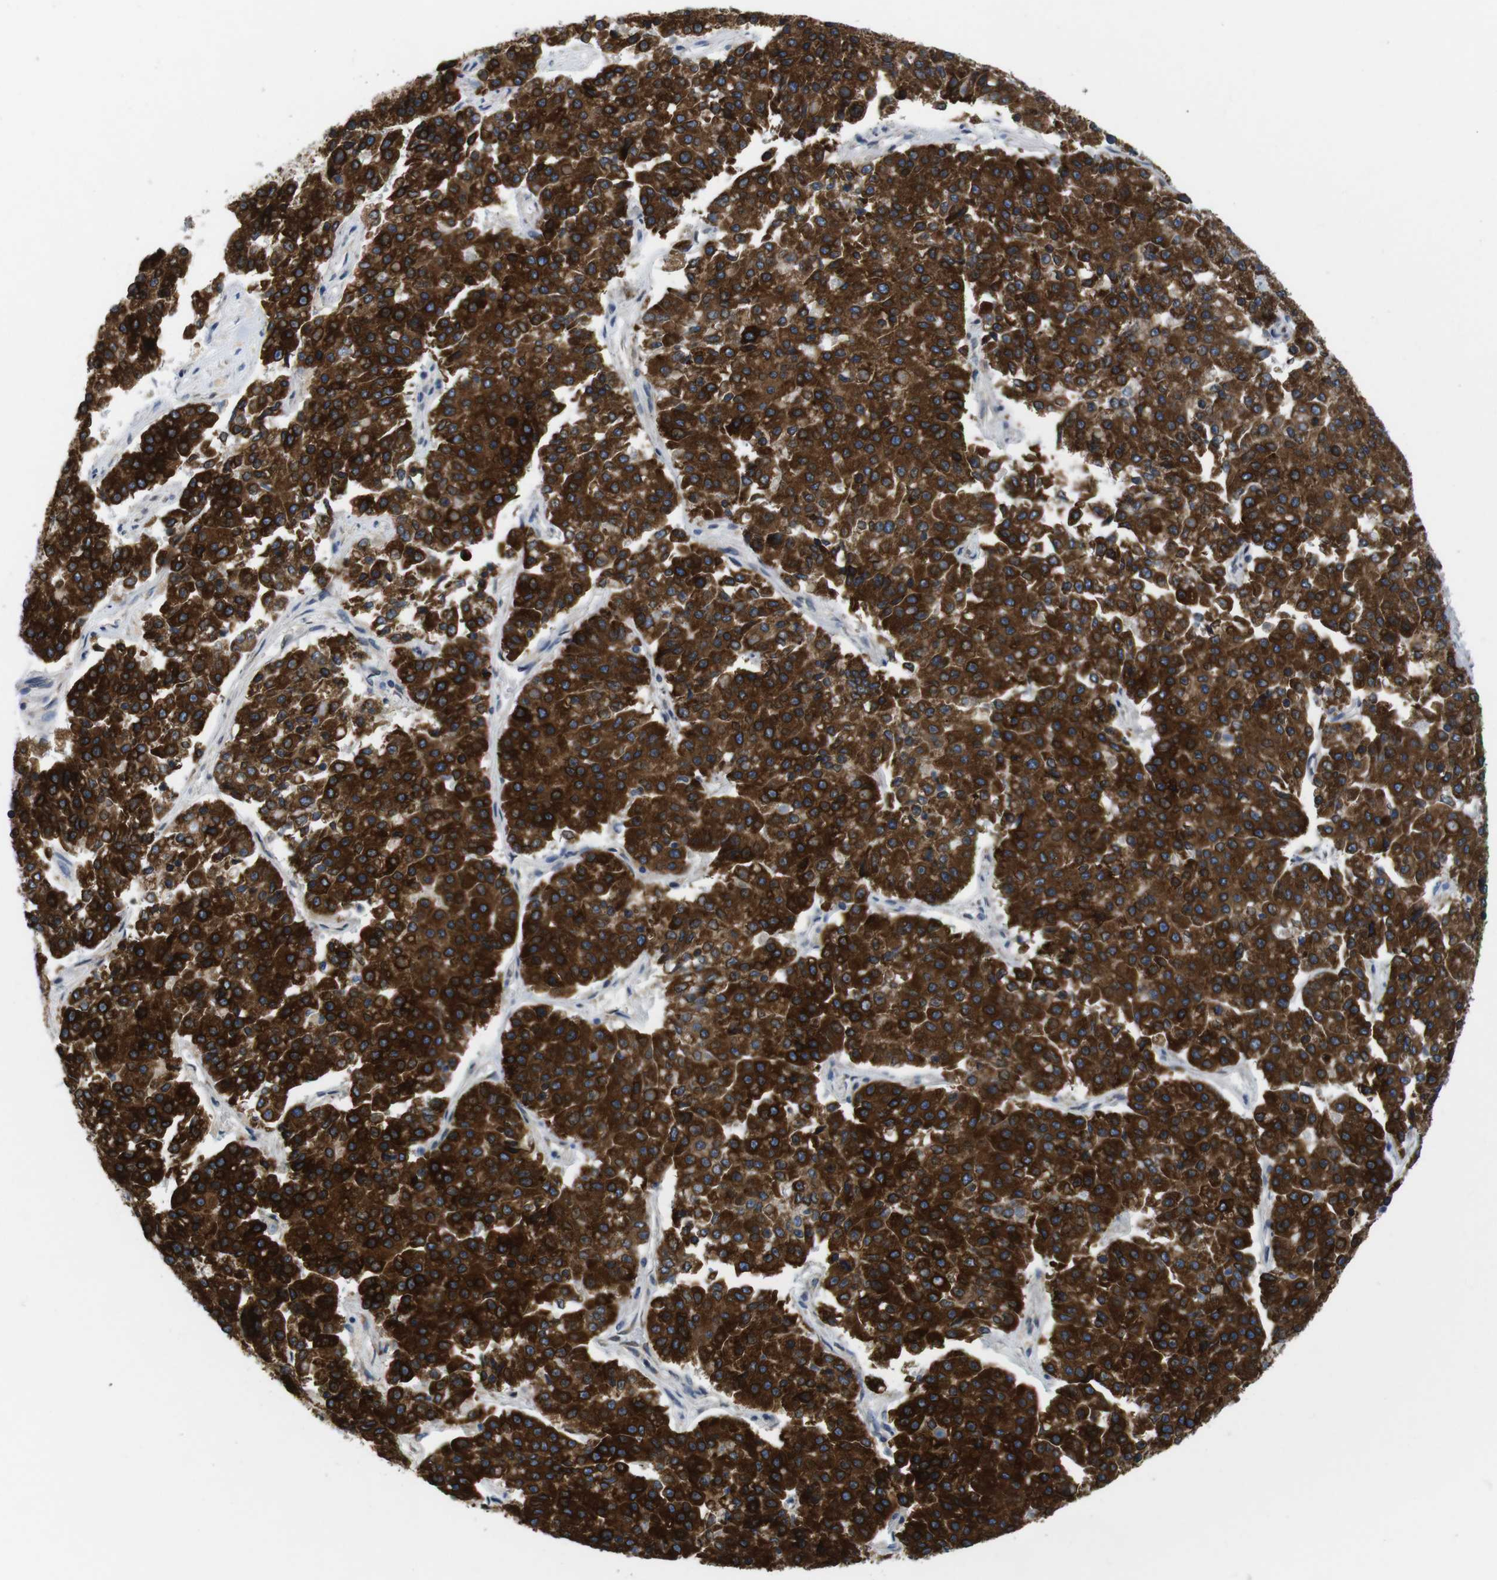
{"staining": {"intensity": "strong", "quantity": ">75%", "location": "cytoplasmic/membranous"}, "tissue": "pancreatic cancer", "cell_type": "Tumor cells", "image_type": "cancer", "snomed": [{"axis": "morphology", "description": "Adenocarcinoma, NOS"}, {"axis": "topography", "description": "Pancreas"}], "caption": "IHC (DAB (3,3'-diaminobenzidine)) staining of pancreatic cancer displays strong cytoplasmic/membranous protein staining in approximately >75% of tumor cells.", "gene": "HACD3", "patient": {"sex": "male", "age": 50}}